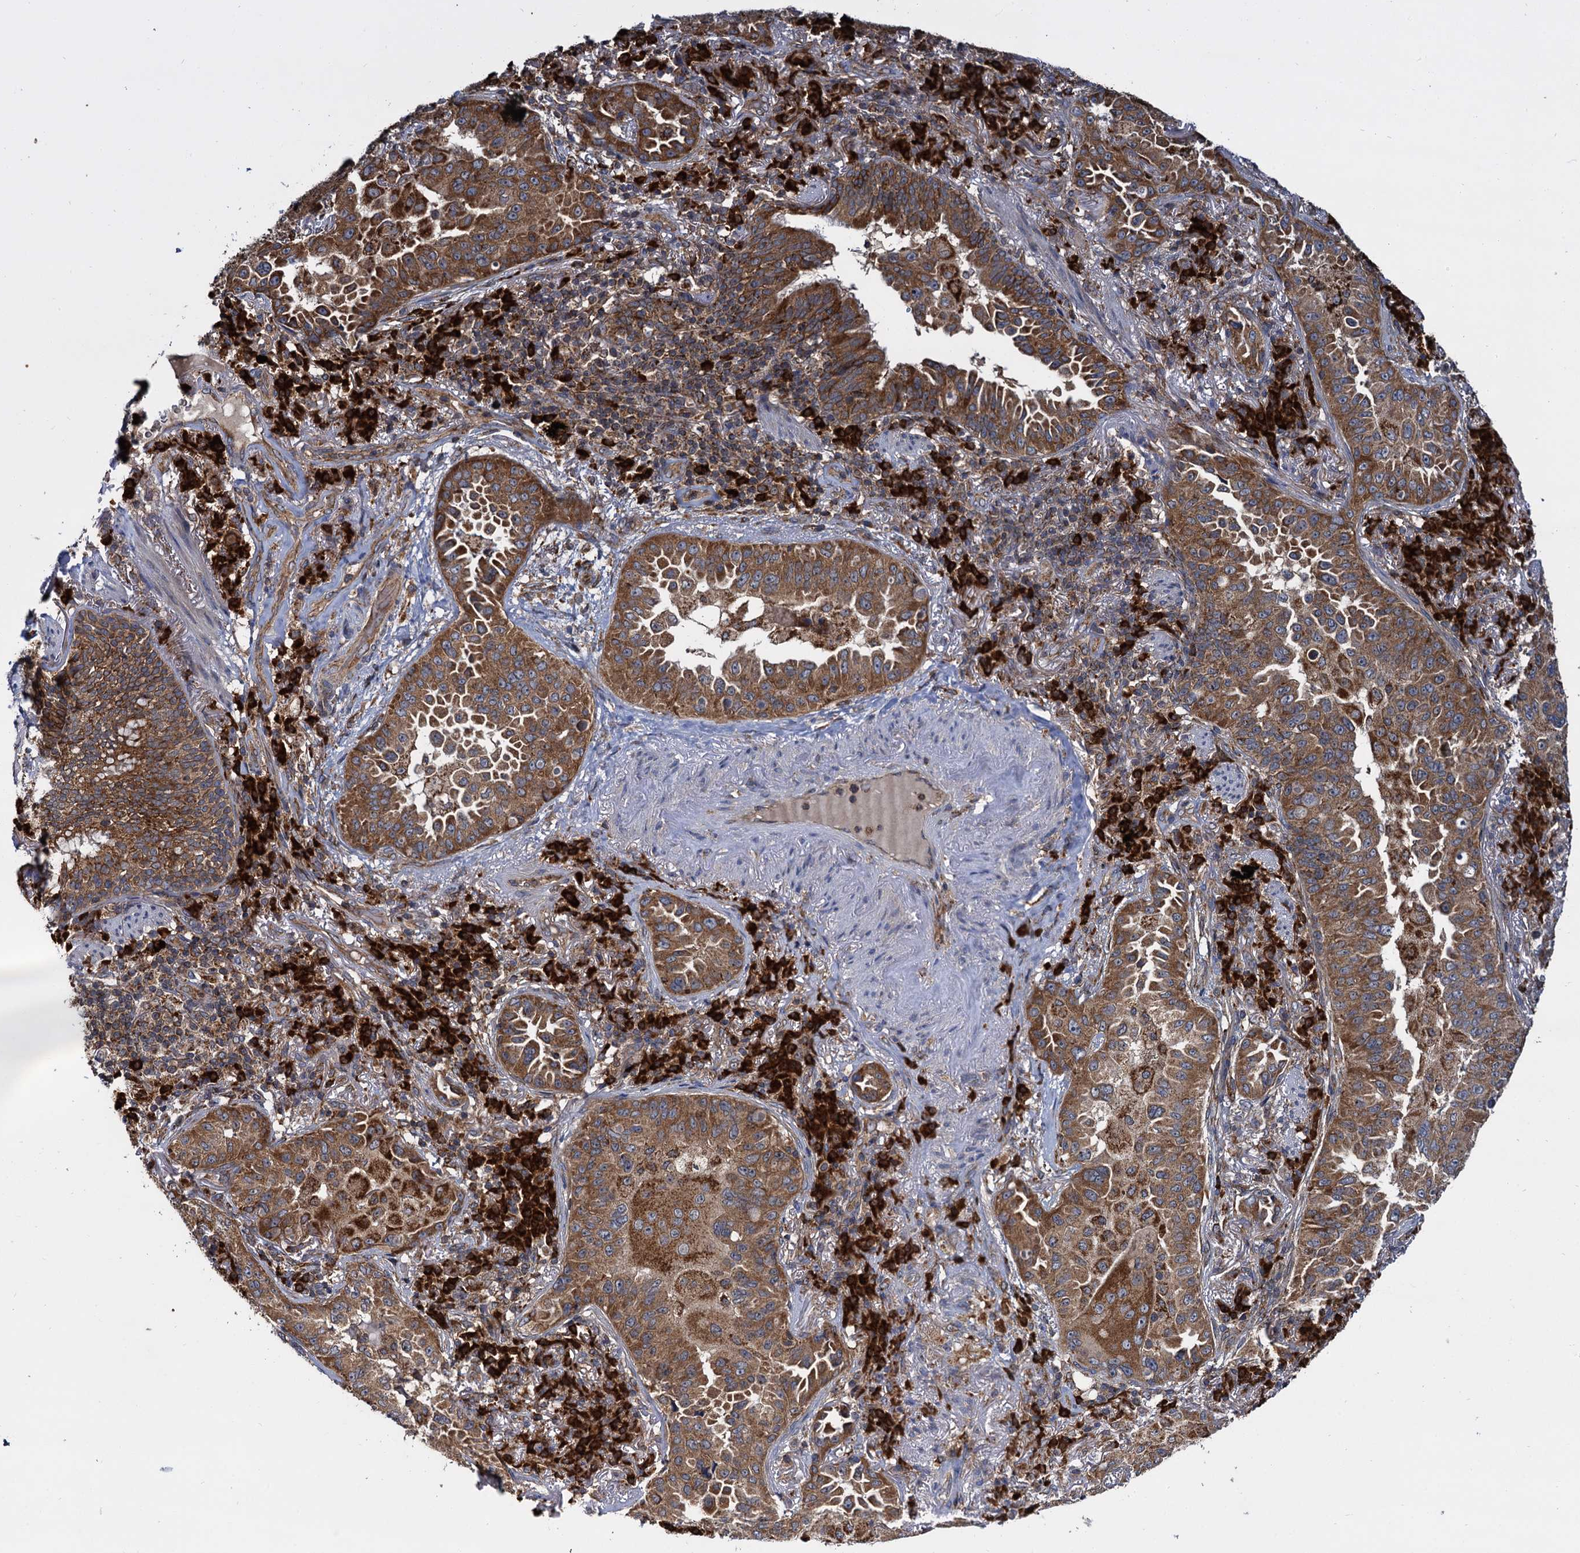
{"staining": {"intensity": "moderate", "quantity": ">75%", "location": "cytoplasmic/membranous"}, "tissue": "lung cancer", "cell_type": "Tumor cells", "image_type": "cancer", "snomed": [{"axis": "morphology", "description": "Adenocarcinoma, NOS"}, {"axis": "topography", "description": "Lung"}], "caption": "IHC micrograph of lung cancer stained for a protein (brown), which reveals medium levels of moderate cytoplasmic/membranous positivity in about >75% of tumor cells.", "gene": "UFM1", "patient": {"sex": "female", "age": 69}}